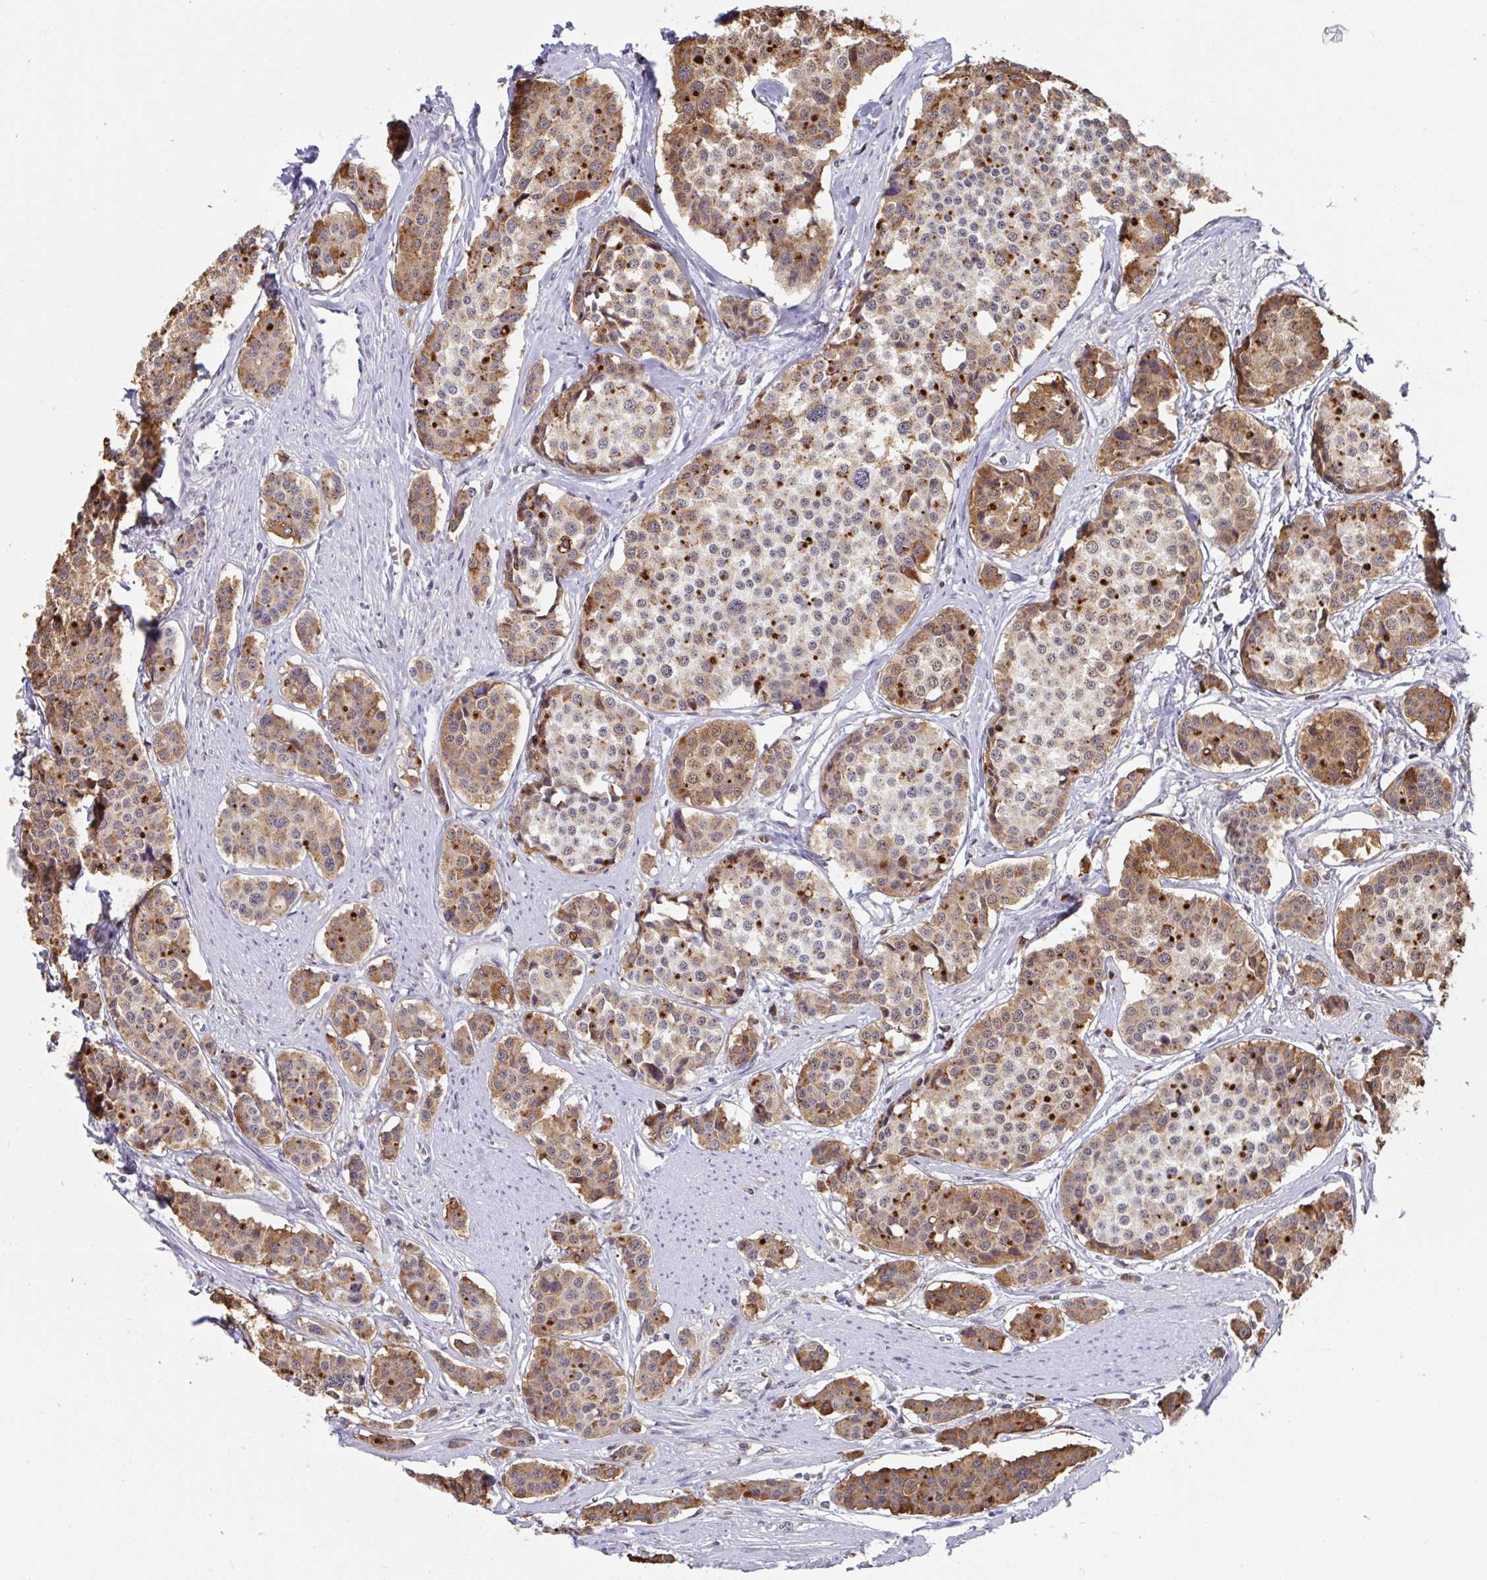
{"staining": {"intensity": "moderate", "quantity": ">75%", "location": "cytoplasmic/membranous"}, "tissue": "carcinoid", "cell_type": "Tumor cells", "image_type": "cancer", "snomed": [{"axis": "morphology", "description": "Carcinoid, malignant, NOS"}, {"axis": "topography", "description": "Small intestine"}], "caption": "Carcinoid (malignant) tissue shows moderate cytoplasmic/membranous expression in approximately >75% of tumor cells, visualized by immunohistochemistry. The protein of interest is shown in brown color, while the nuclei are stained blue.", "gene": "WDR72", "patient": {"sex": "male", "age": 60}}